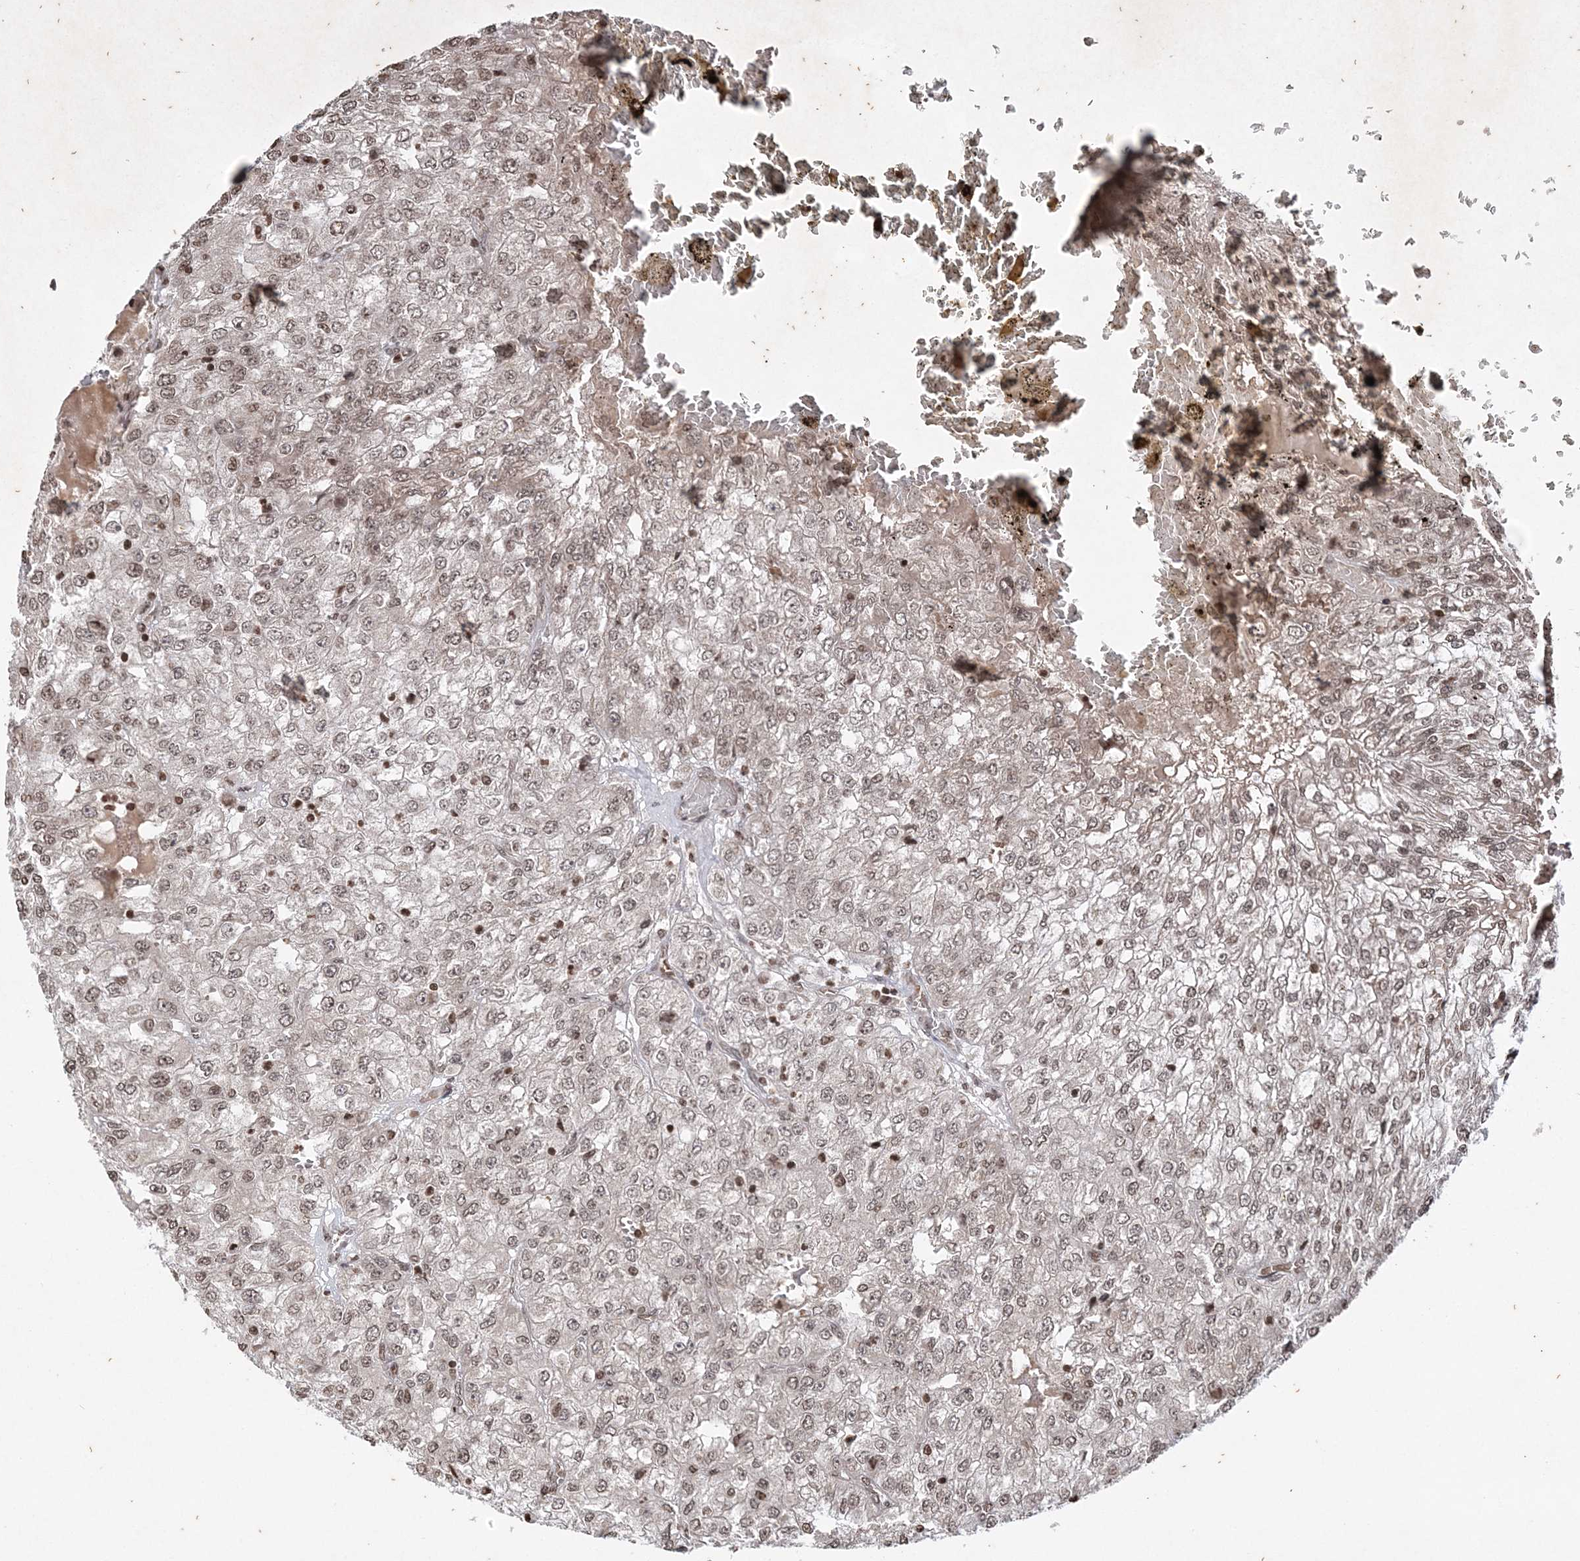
{"staining": {"intensity": "weak", "quantity": "25%-75%", "location": "nuclear"}, "tissue": "renal cancer", "cell_type": "Tumor cells", "image_type": "cancer", "snomed": [{"axis": "morphology", "description": "Adenocarcinoma, NOS"}, {"axis": "topography", "description": "Kidney"}], "caption": "Tumor cells exhibit weak nuclear staining in approximately 25%-75% of cells in renal adenocarcinoma.", "gene": "NEDD9", "patient": {"sex": "female", "age": 54}}